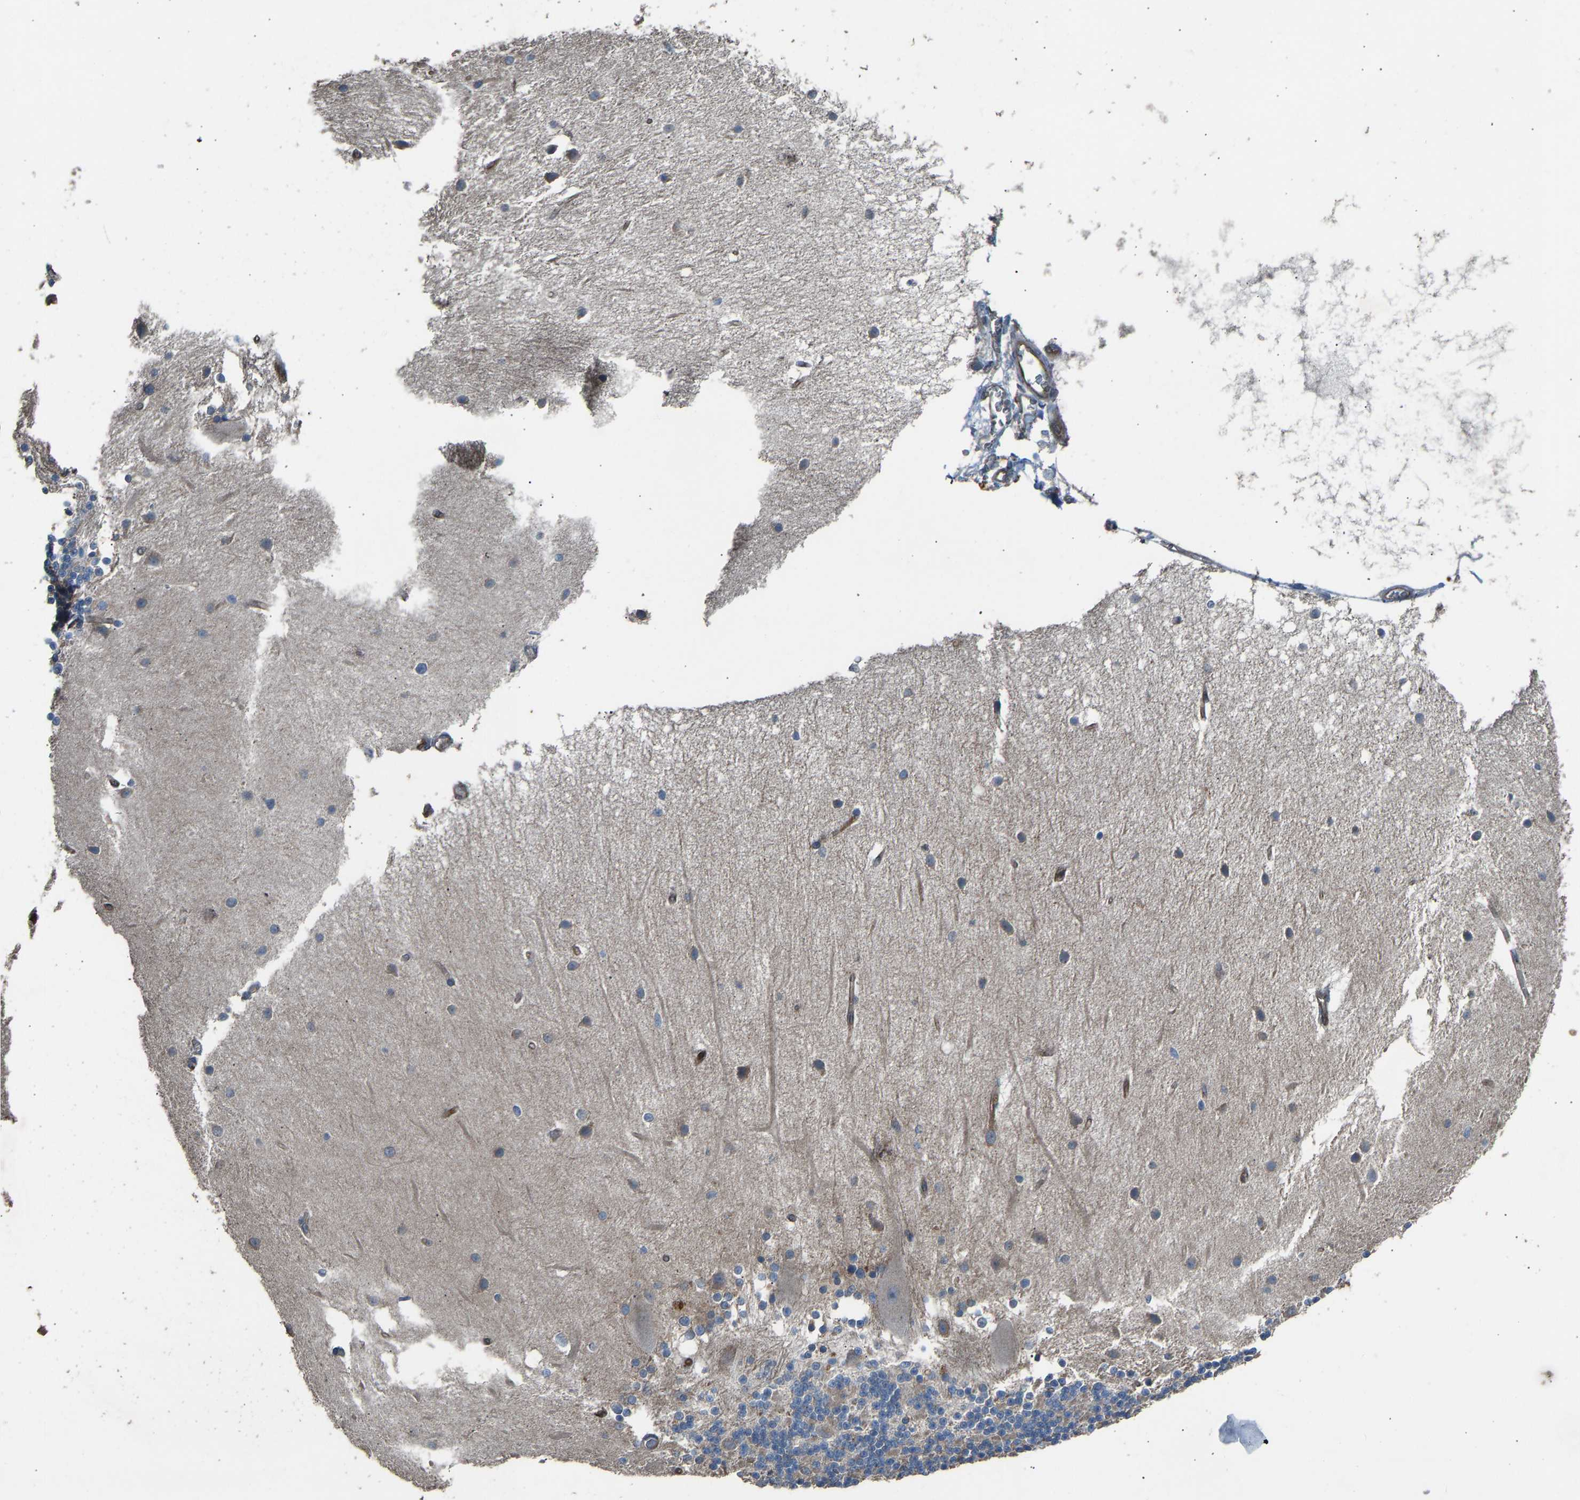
{"staining": {"intensity": "weak", "quantity": "25%-75%", "location": "cytoplasmic/membranous"}, "tissue": "cerebellum", "cell_type": "Cells in granular layer", "image_type": "normal", "snomed": [{"axis": "morphology", "description": "Normal tissue, NOS"}, {"axis": "topography", "description": "Cerebellum"}], "caption": "A brown stain shows weak cytoplasmic/membranous positivity of a protein in cells in granular layer of benign human cerebellum. (DAB (3,3'-diaminobenzidine) IHC, brown staining for protein, blue staining for nuclei).", "gene": "SLC43A1", "patient": {"sex": "female", "age": 54}}